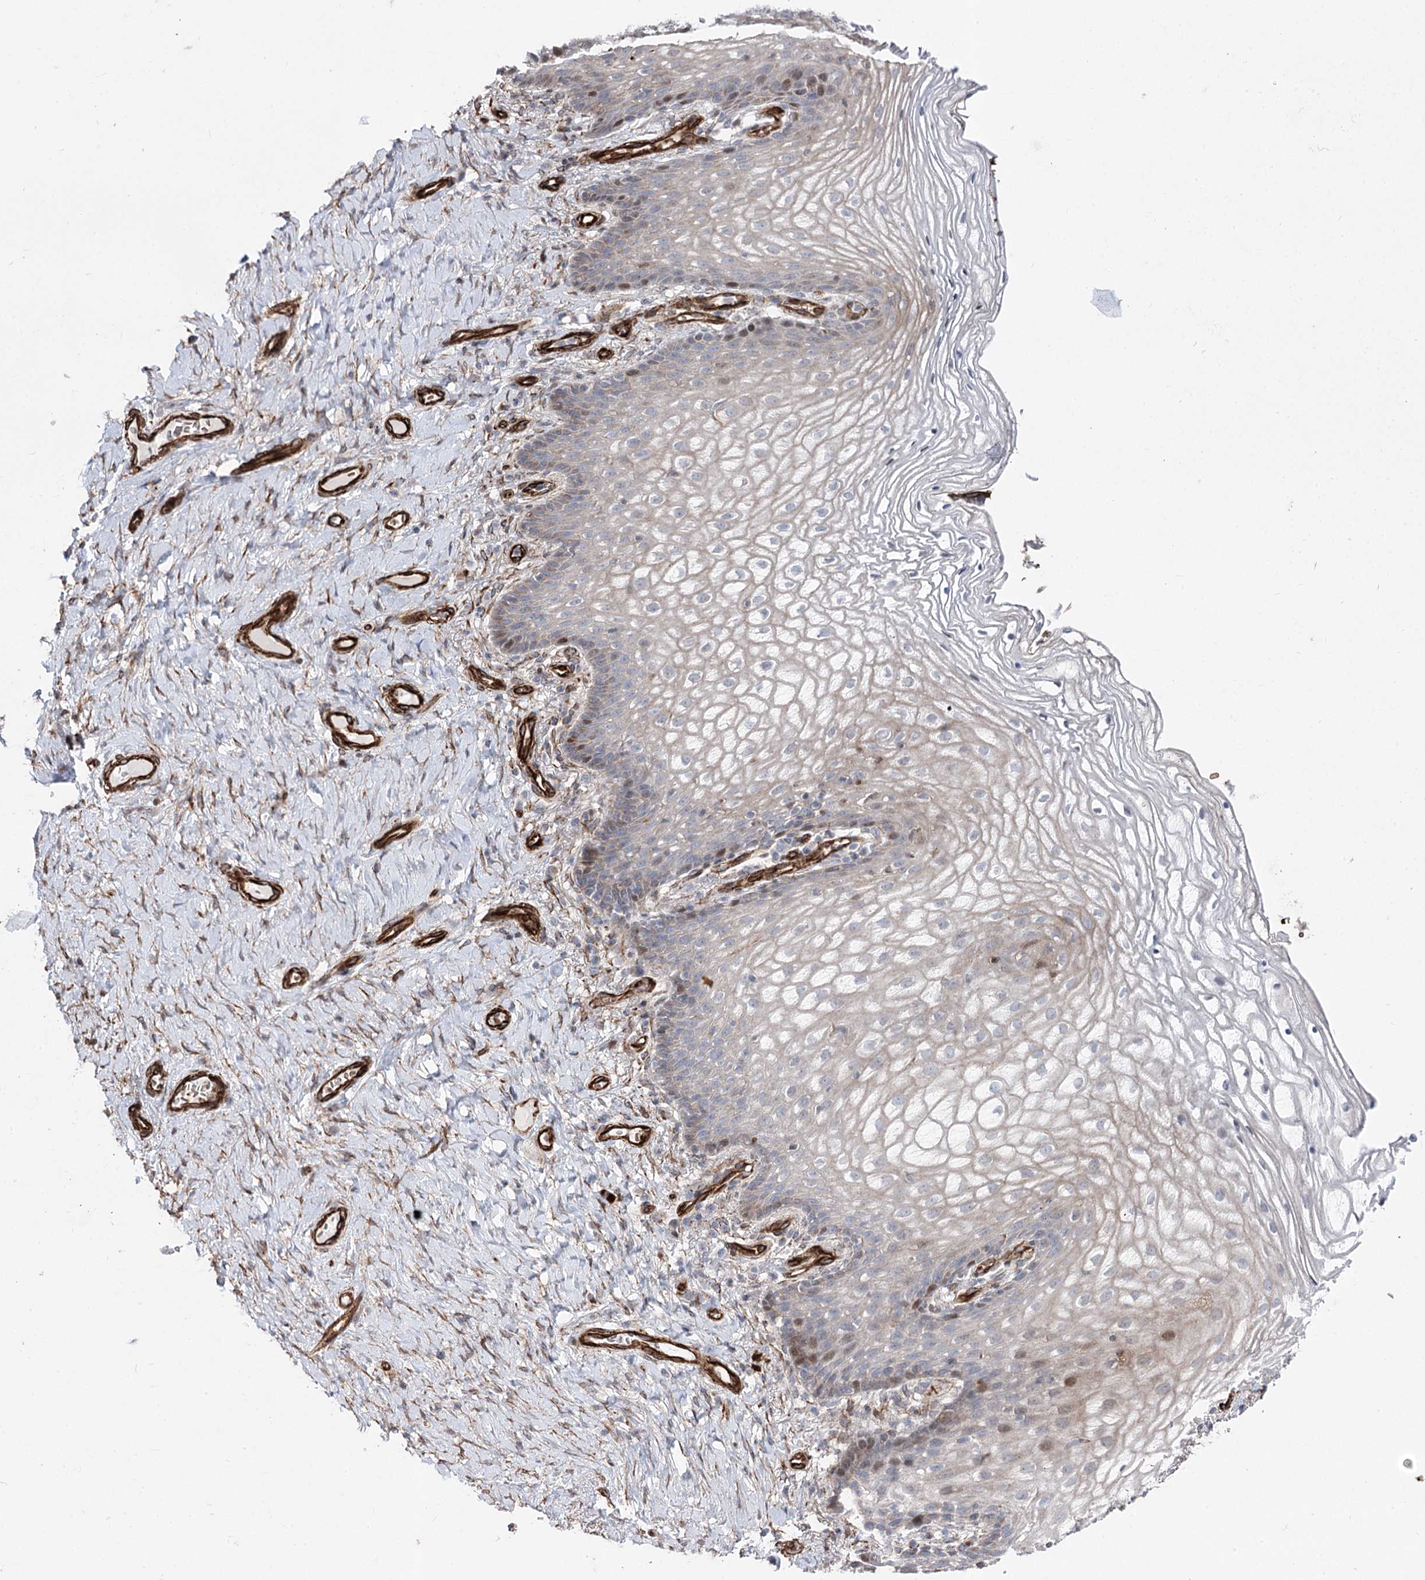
{"staining": {"intensity": "moderate", "quantity": "<25%", "location": "nuclear"}, "tissue": "vagina", "cell_type": "Squamous epithelial cells", "image_type": "normal", "snomed": [{"axis": "morphology", "description": "Normal tissue, NOS"}, {"axis": "topography", "description": "Vagina"}], "caption": "This is a histology image of IHC staining of normal vagina, which shows moderate expression in the nuclear of squamous epithelial cells.", "gene": "ARHGAP20", "patient": {"sex": "female", "age": 60}}